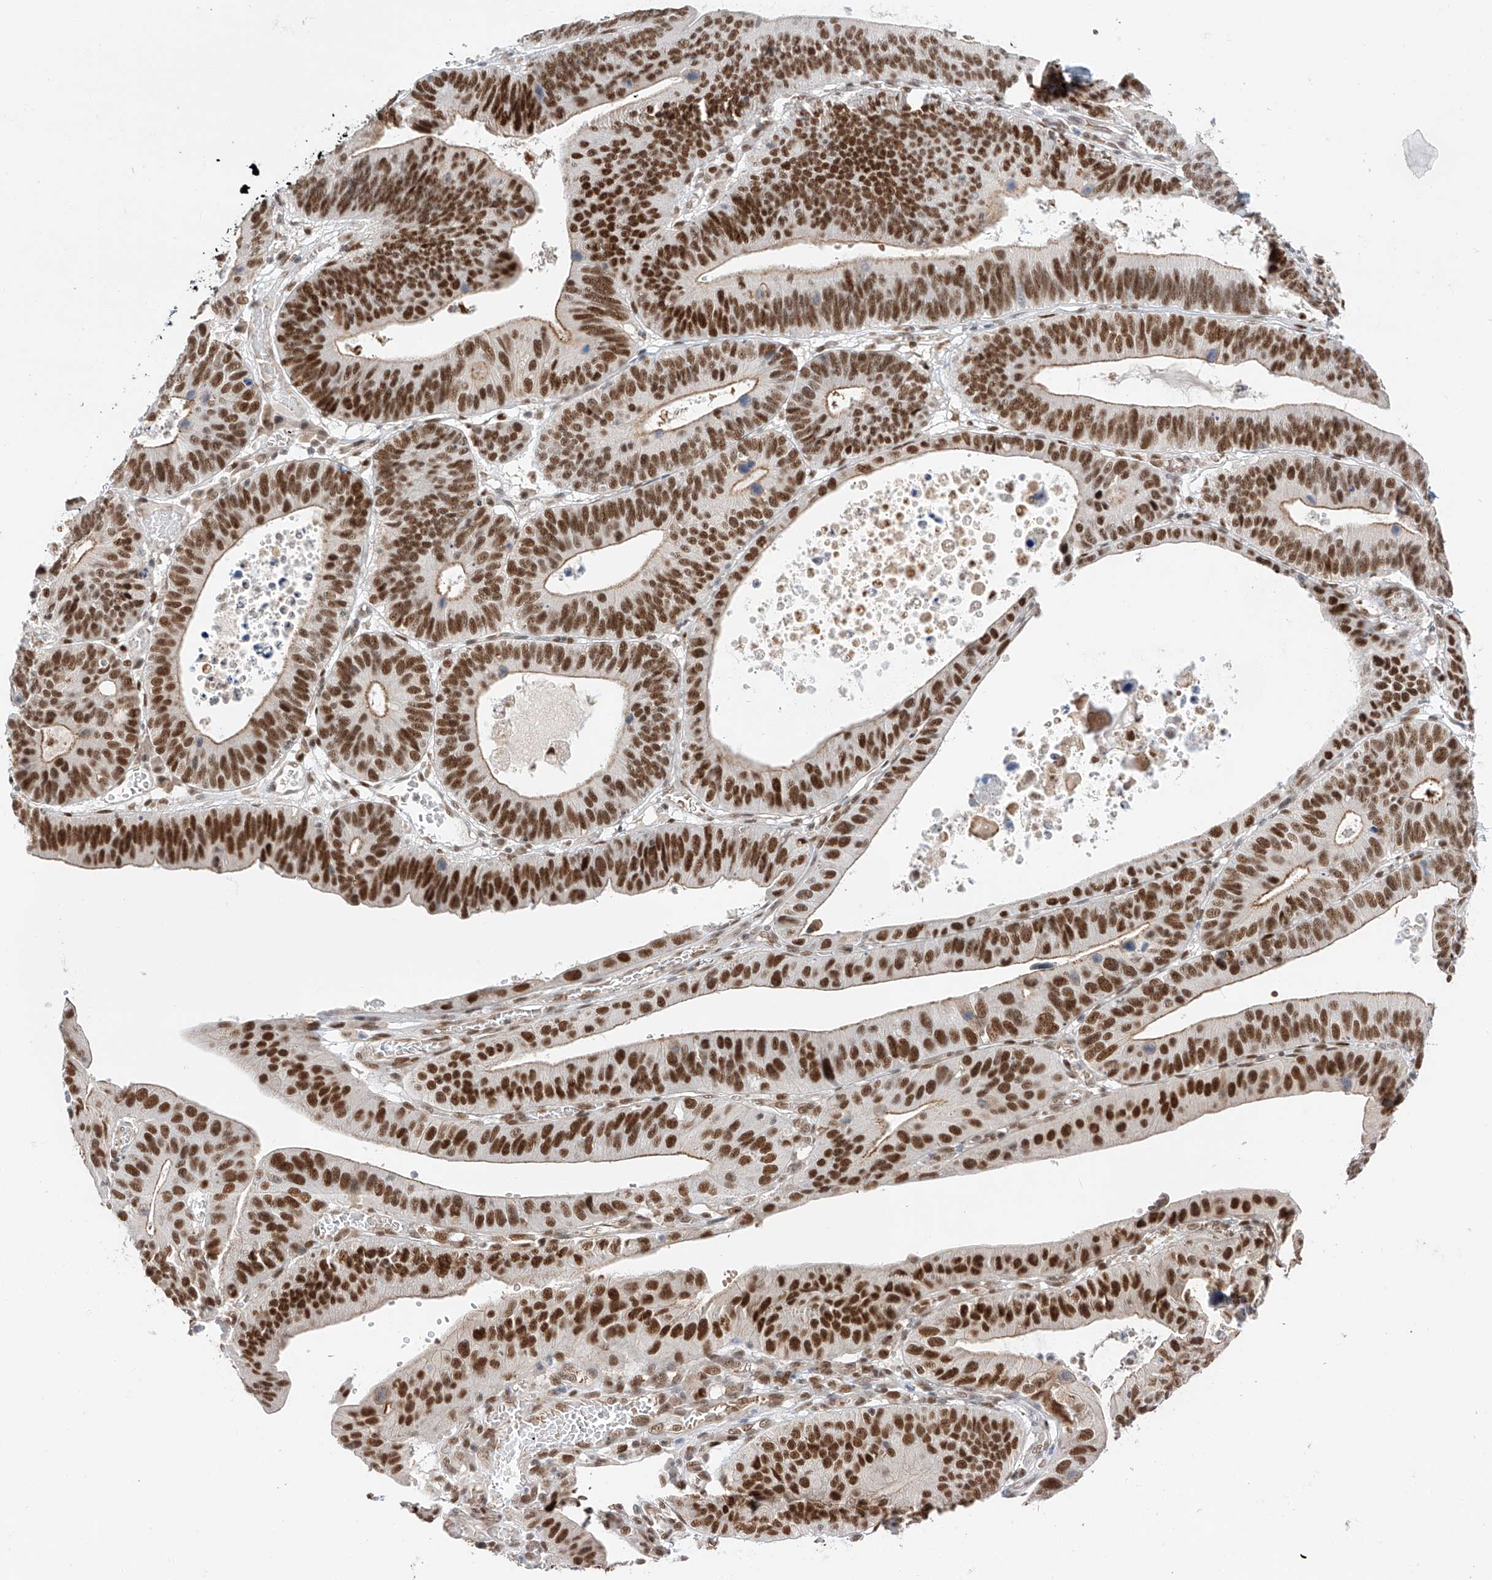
{"staining": {"intensity": "strong", "quantity": ">75%", "location": "nuclear"}, "tissue": "stomach cancer", "cell_type": "Tumor cells", "image_type": "cancer", "snomed": [{"axis": "morphology", "description": "Adenocarcinoma, NOS"}, {"axis": "topography", "description": "Stomach"}], "caption": "Tumor cells demonstrate high levels of strong nuclear positivity in about >75% of cells in stomach cancer (adenocarcinoma). (IHC, brightfield microscopy, high magnification).", "gene": "POGK", "patient": {"sex": "male", "age": 59}}